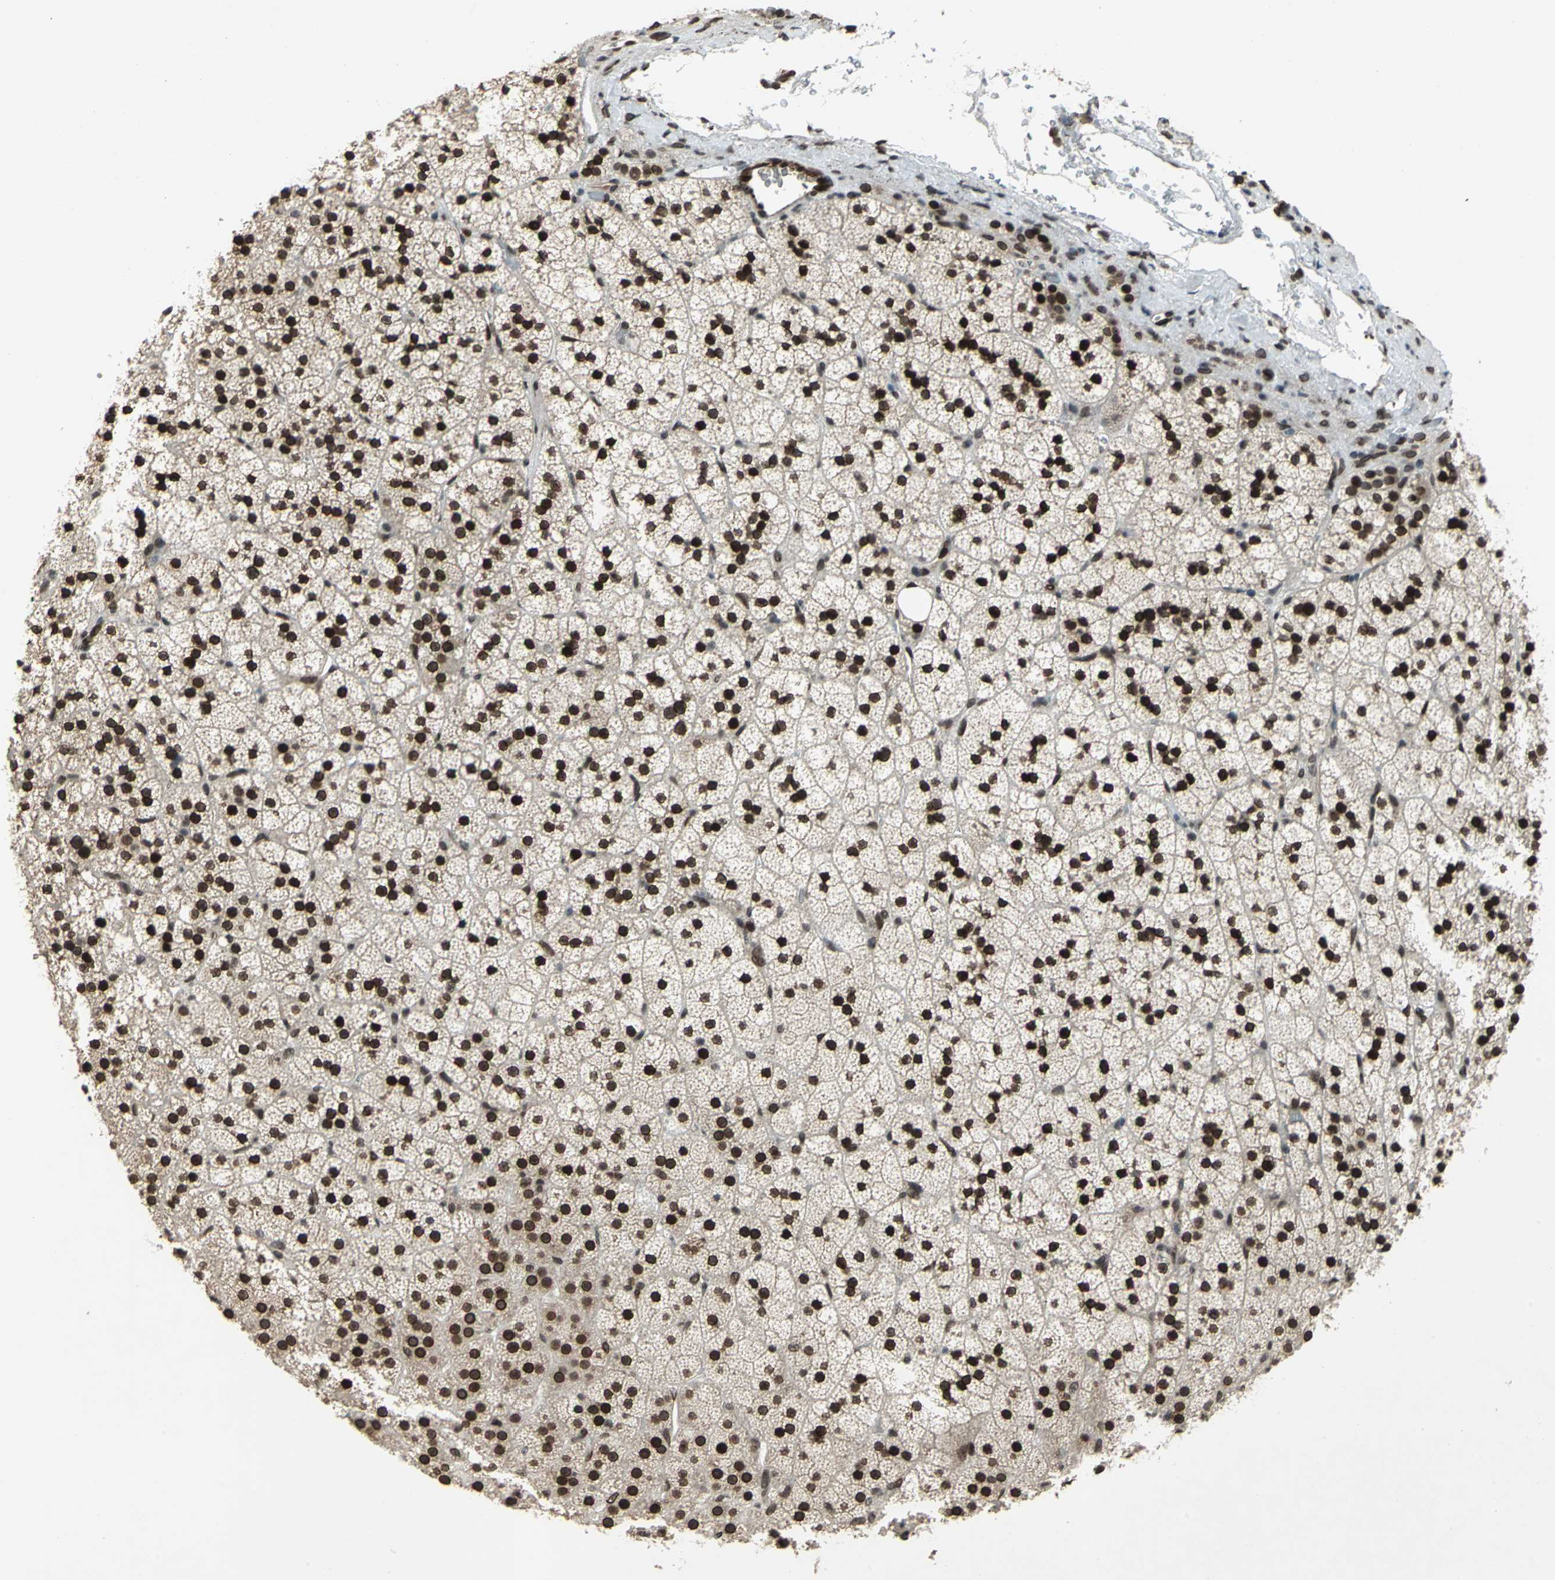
{"staining": {"intensity": "strong", "quantity": ">75%", "location": "cytoplasmic/membranous,nuclear"}, "tissue": "adrenal gland", "cell_type": "Glandular cells", "image_type": "normal", "snomed": [{"axis": "morphology", "description": "Normal tissue, NOS"}, {"axis": "topography", "description": "Adrenal gland"}], "caption": "Normal adrenal gland was stained to show a protein in brown. There is high levels of strong cytoplasmic/membranous,nuclear expression in approximately >75% of glandular cells. The staining was performed using DAB to visualize the protein expression in brown, while the nuclei were stained in blue with hematoxylin (Magnification: 20x).", "gene": "ISY1", "patient": {"sex": "male", "age": 35}}